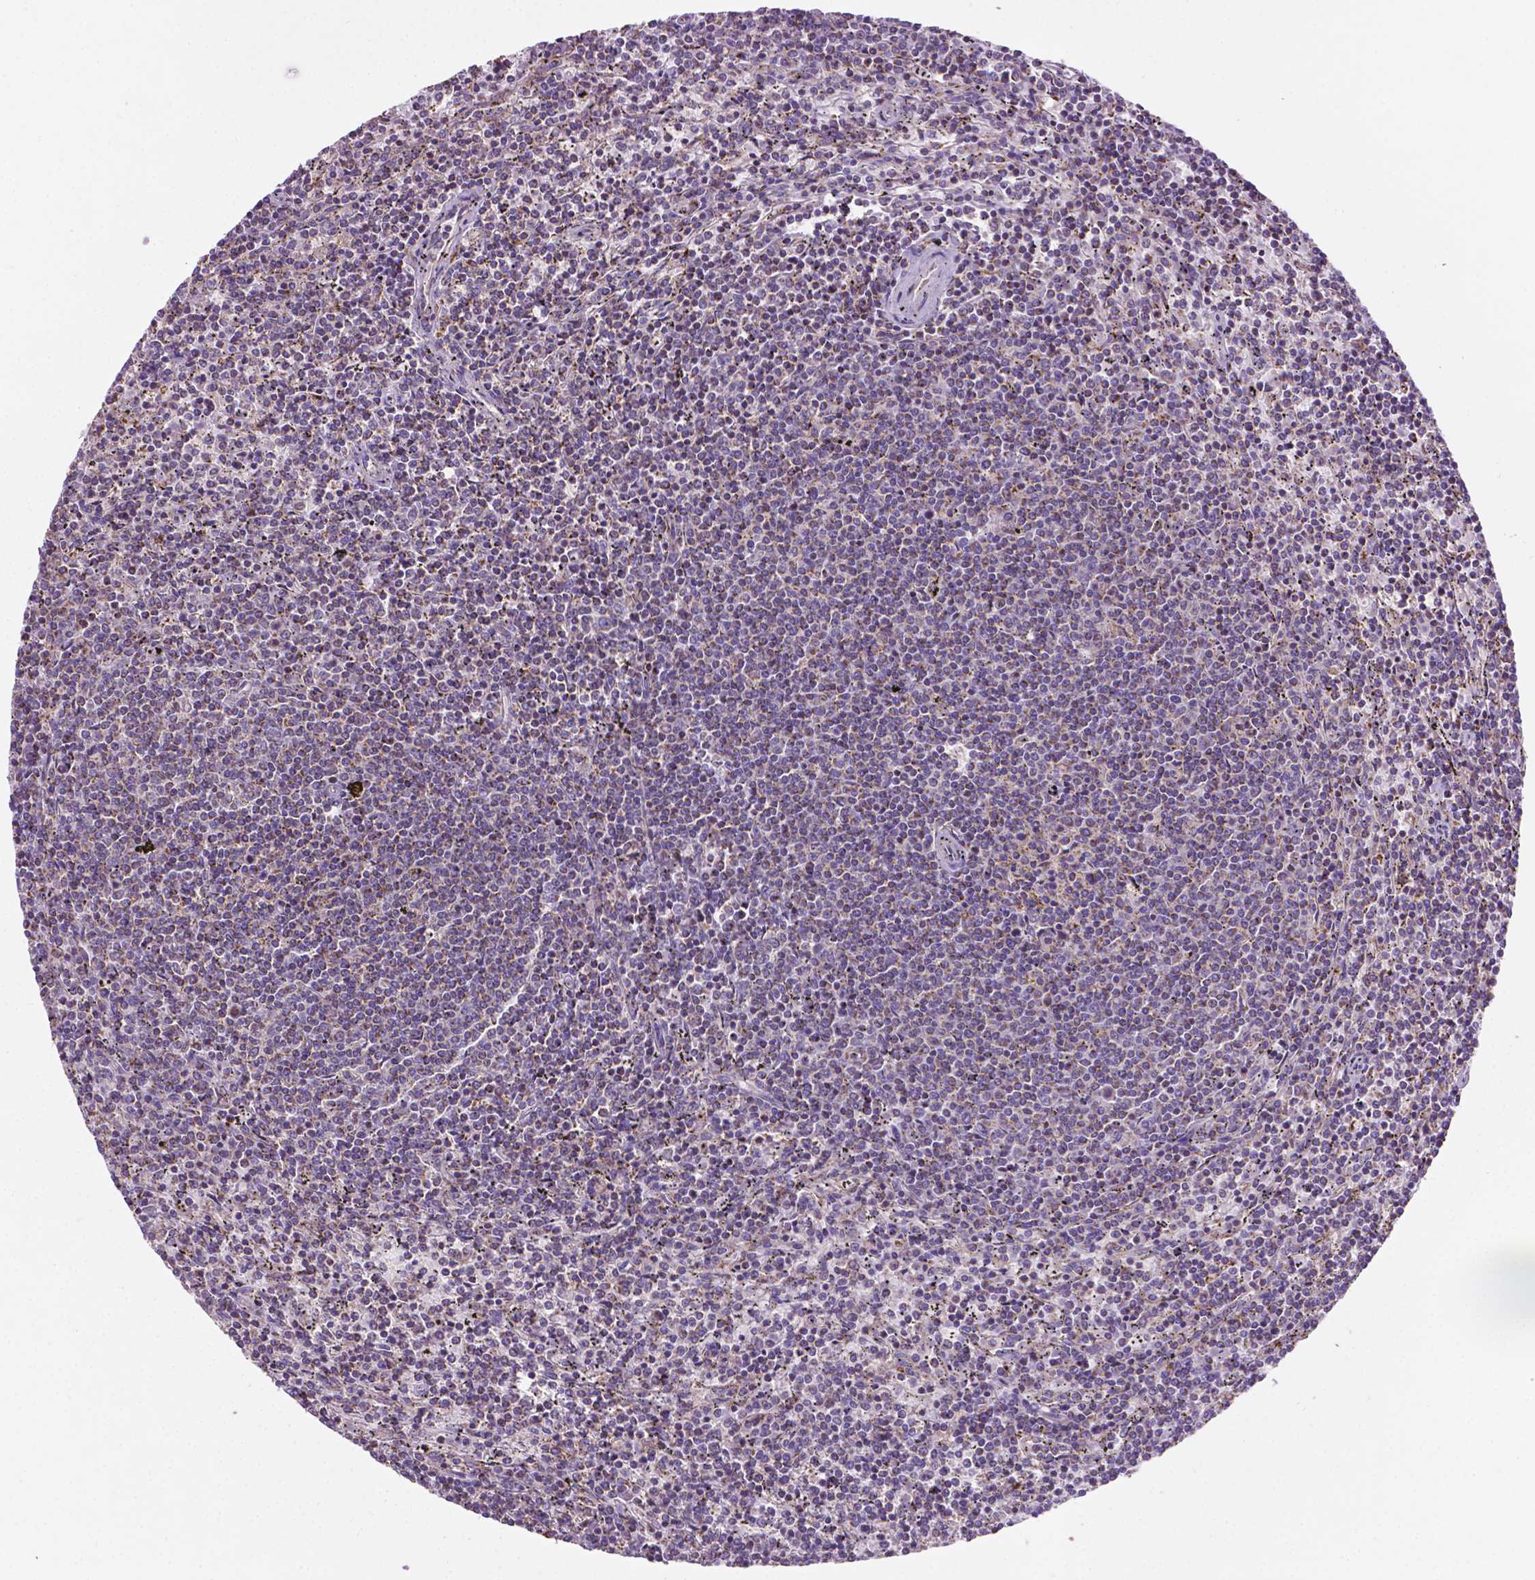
{"staining": {"intensity": "negative", "quantity": "none", "location": "none"}, "tissue": "lymphoma", "cell_type": "Tumor cells", "image_type": "cancer", "snomed": [{"axis": "morphology", "description": "Malignant lymphoma, non-Hodgkin's type, Low grade"}, {"axis": "topography", "description": "Spleen"}], "caption": "Tumor cells show no significant expression in lymphoma.", "gene": "ILVBL", "patient": {"sex": "female", "age": 50}}